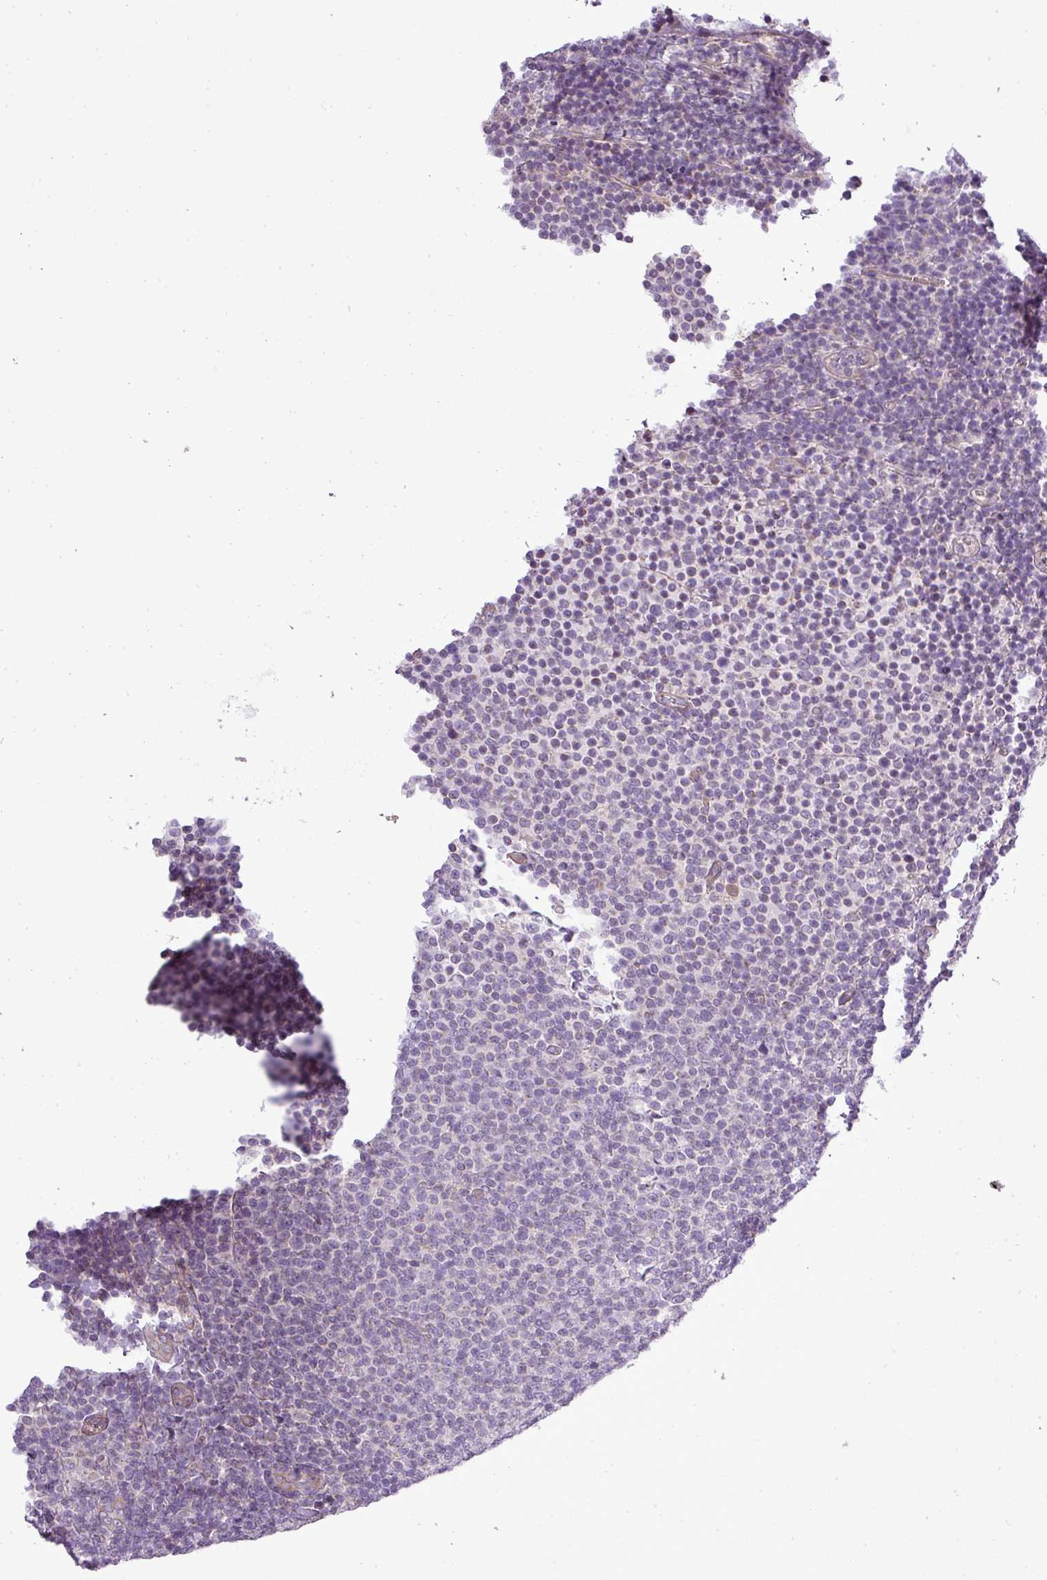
{"staining": {"intensity": "negative", "quantity": "none", "location": "none"}, "tissue": "lymphoma", "cell_type": "Tumor cells", "image_type": "cancer", "snomed": [{"axis": "morphology", "description": "Malignant lymphoma, non-Hodgkin's type, Low grade"}, {"axis": "topography", "description": "Lymph node"}], "caption": "The image exhibits no staining of tumor cells in malignant lymphoma, non-Hodgkin's type (low-grade). Brightfield microscopy of immunohistochemistry (IHC) stained with DAB (brown) and hematoxylin (blue), captured at high magnification.", "gene": "ZDHHC1", "patient": {"sex": "male", "age": 66}}